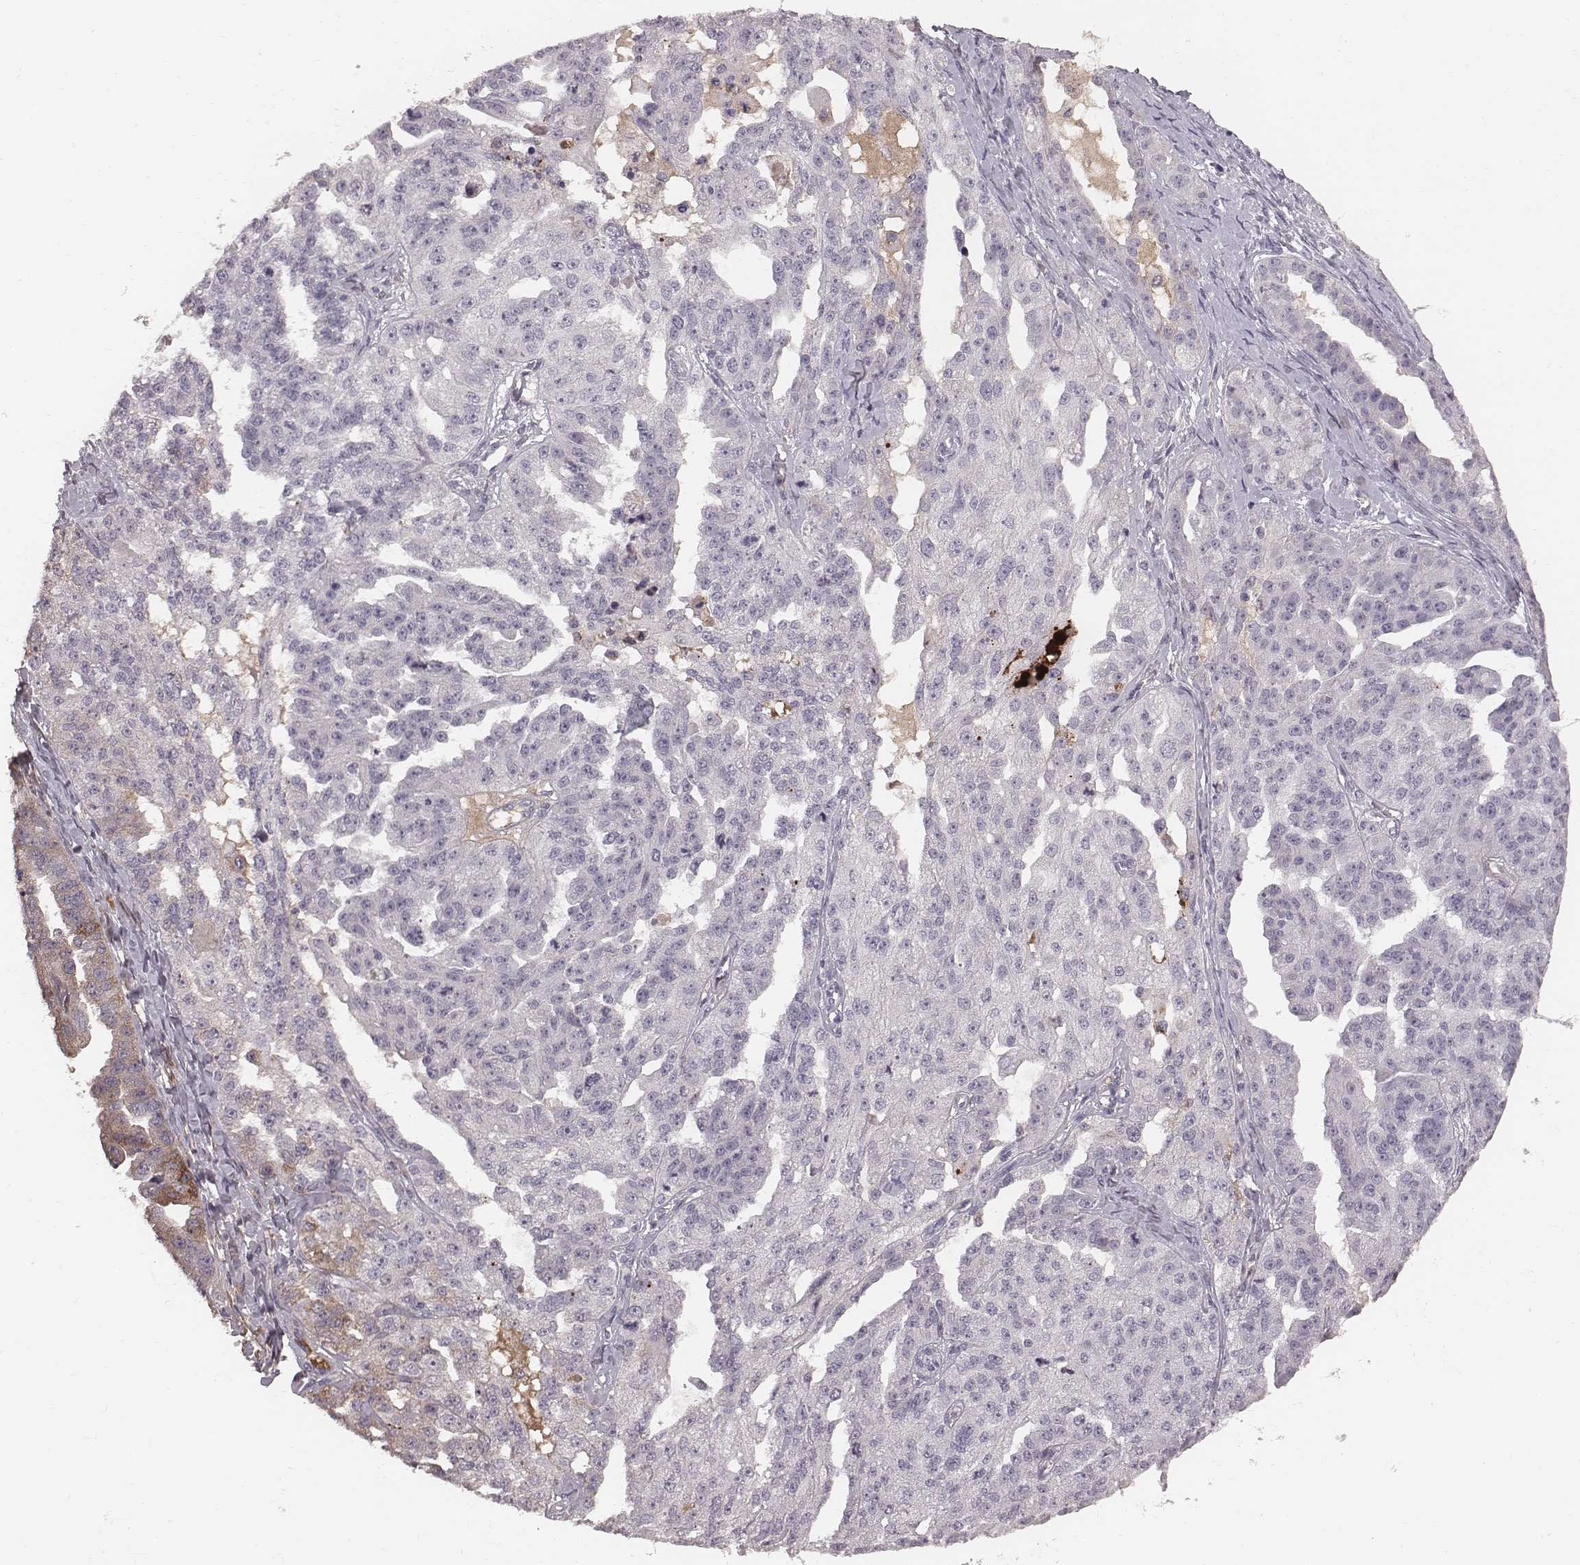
{"staining": {"intensity": "negative", "quantity": "none", "location": "none"}, "tissue": "ovarian cancer", "cell_type": "Tumor cells", "image_type": "cancer", "snomed": [{"axis": "morphology", "description": "Cystadenocarcinoma, serous, NOS"}, {"axis": "topography", "description": "Ovary"}], "caption": "The image reveals no staining of tumor cells in ovarian cancer (serous cystadenocarcinoma). (DAB (3,3'-diaminobenzidine) immunohistochemistry visualized using brightfield microscopy, high magnification).", "gene": "CFTR", "patient": {"sex": "female", "age": 58}}